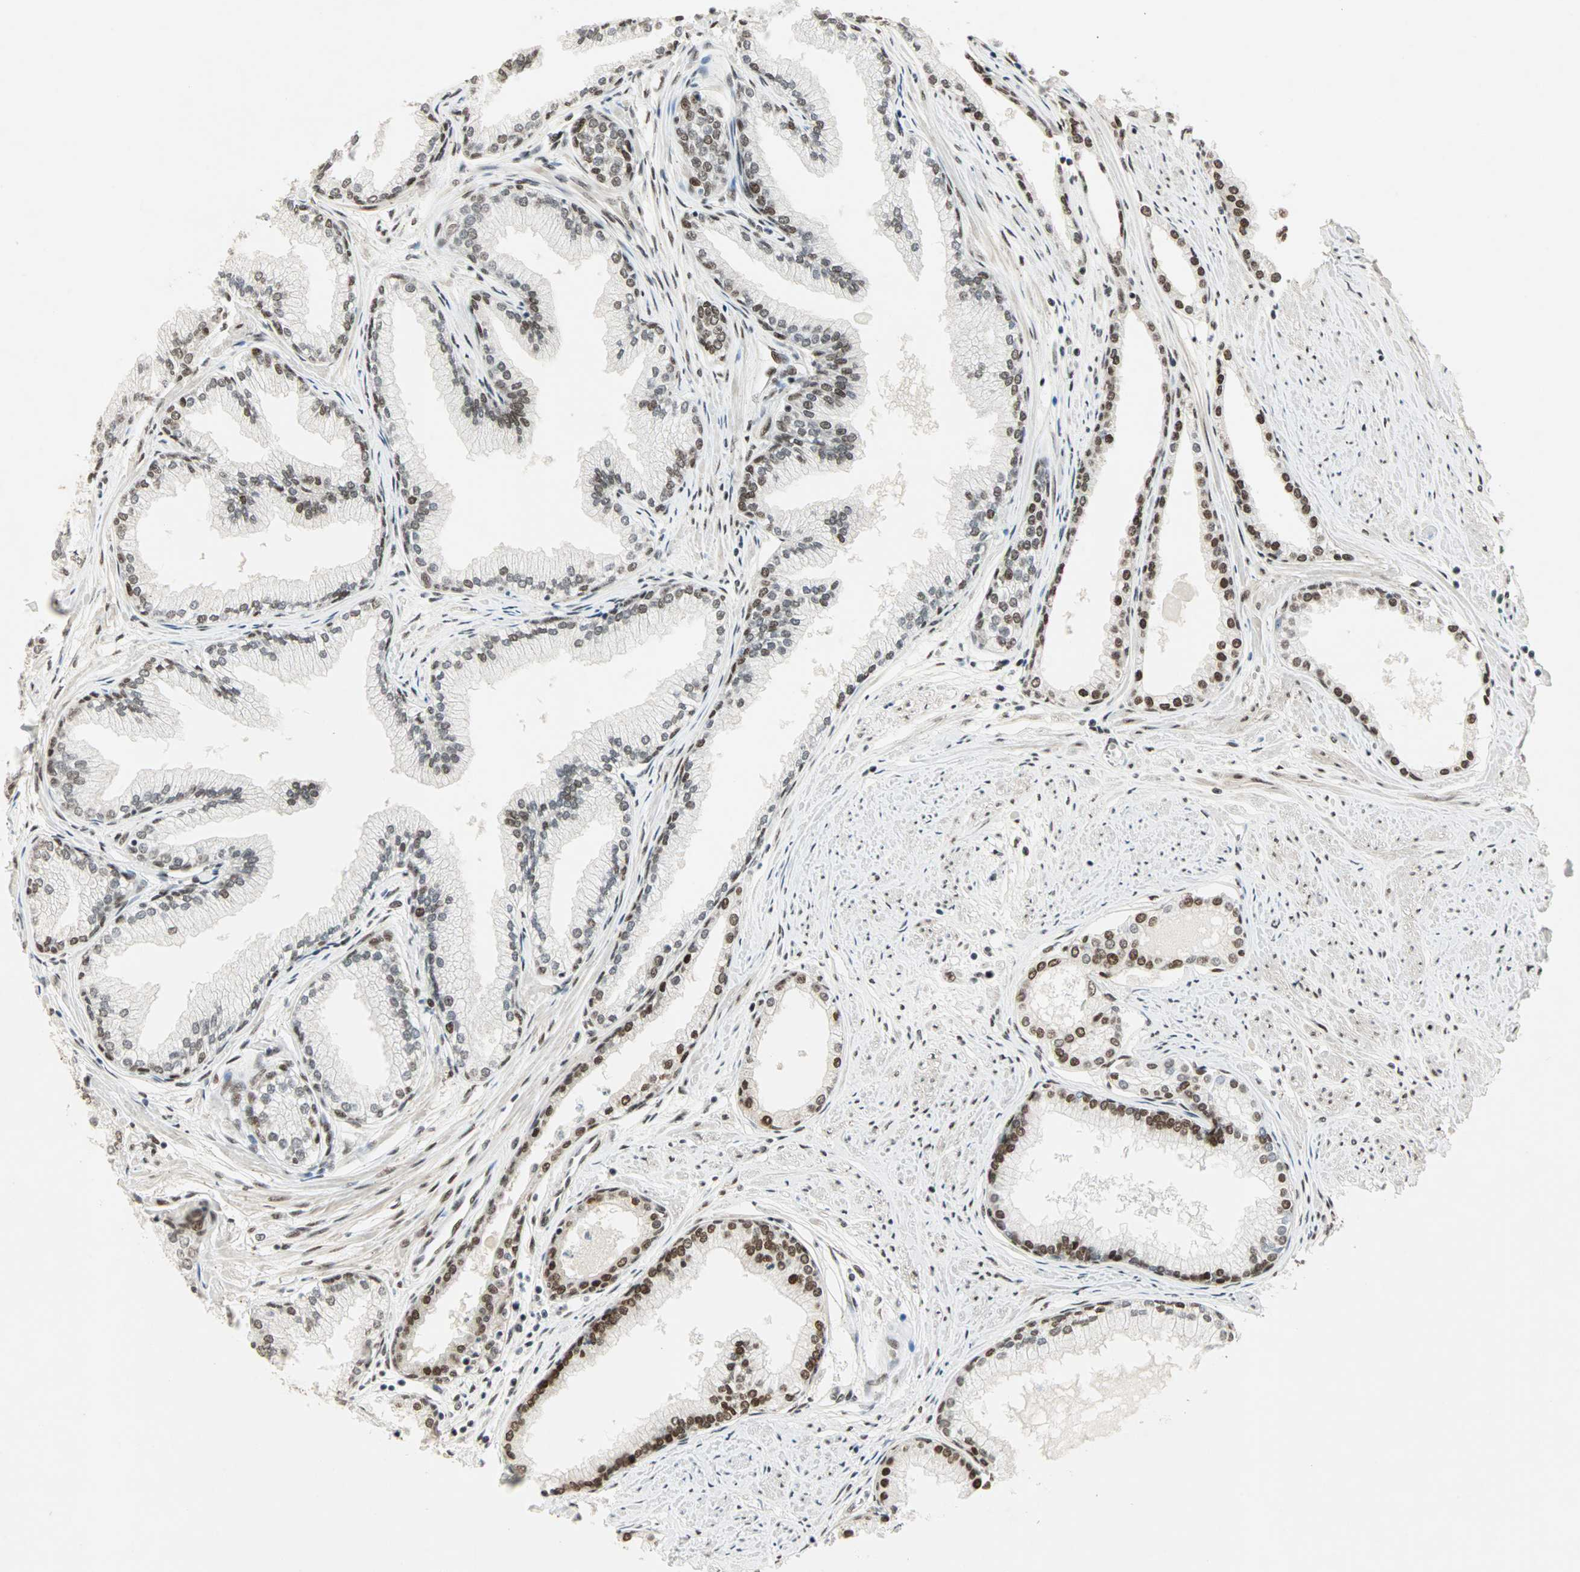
{"staining": {"intensity": "strong", "quantity": ">75%", "location": "nuclear"}, "tissue": "prostate", "cell_type": "Glandular cells", "image_type": "normal", "snomed": [{"axis": "morphology", "description": "Normal tissue, NOS"}, {"axis": "topography", "description": "Prostate"}], "caption": "A high amount of strong nuclear staining is appreciated in about >75% of glandular cells in benign prostate. The staining is performed using DAB (3,3'-diaminobenzidine) brown chromogen to label protein expression. The nuclei are counter-stained blue using hematoxylin.", "gene": "BLM", "patient": {"sex": "male", "age": 64}}